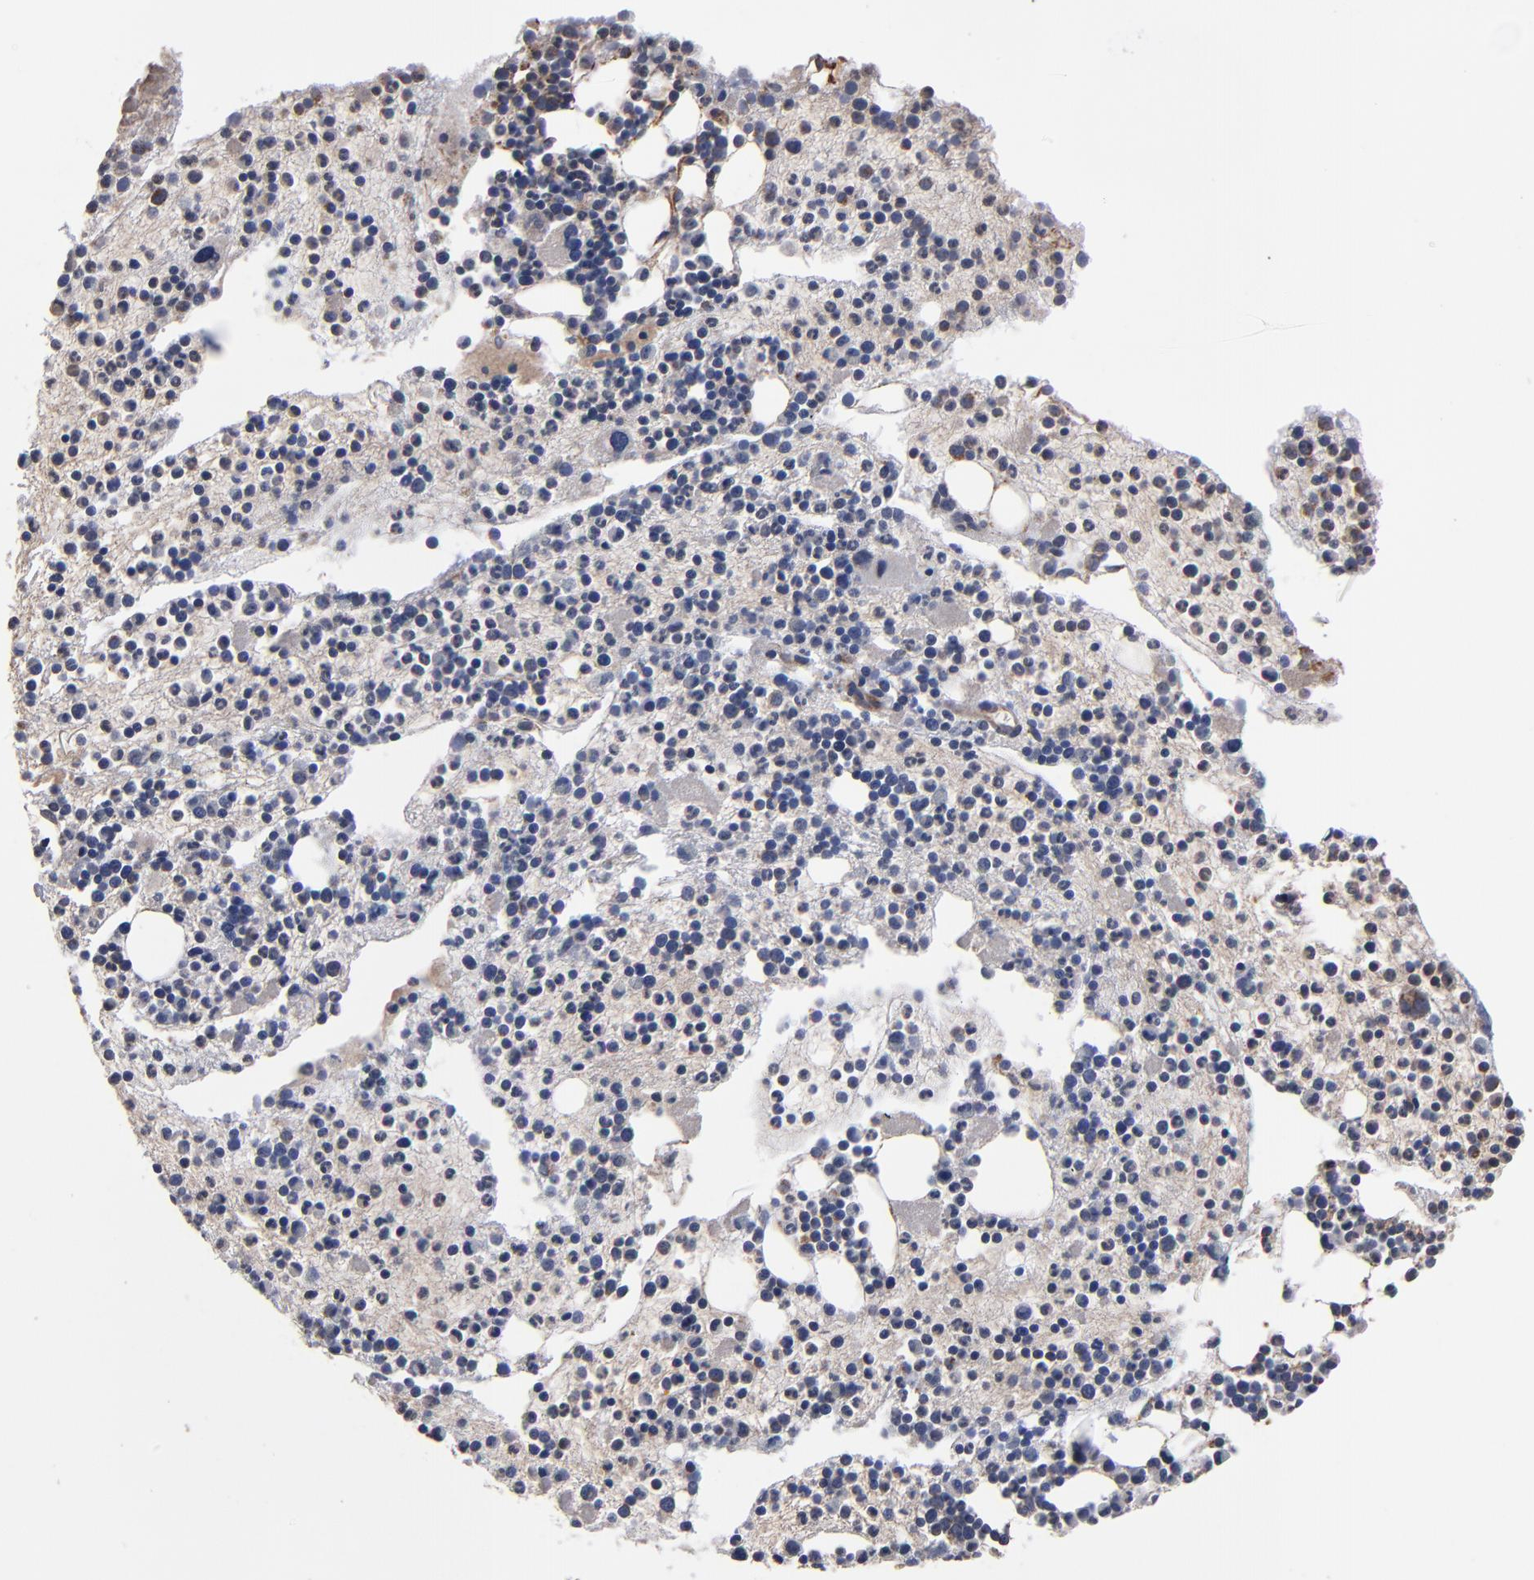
{"staining": {"intensity": "weak", "quantity": "<25%", "location": "cytoplasmic/membranous"}, "tissue": "bone marrow", "cell_type": "Hematopoietic cells", "image_type": "normal", "snomed": [{"axis": "morphology", "description": "Normal tissue, NOS"}, {"axis": "topography", "description": "Bone marrow"}], "caption": "Immunohistochemistry (IHC) image of normal bone marrow: human bone marrow stained with DAB exhibits no significant protein expression in hematopoietic cells. (DAB IHC with hematoxylin counter stain).", "gene": "MIPOL1", "patient": {"sex": "male", "age": 15}}